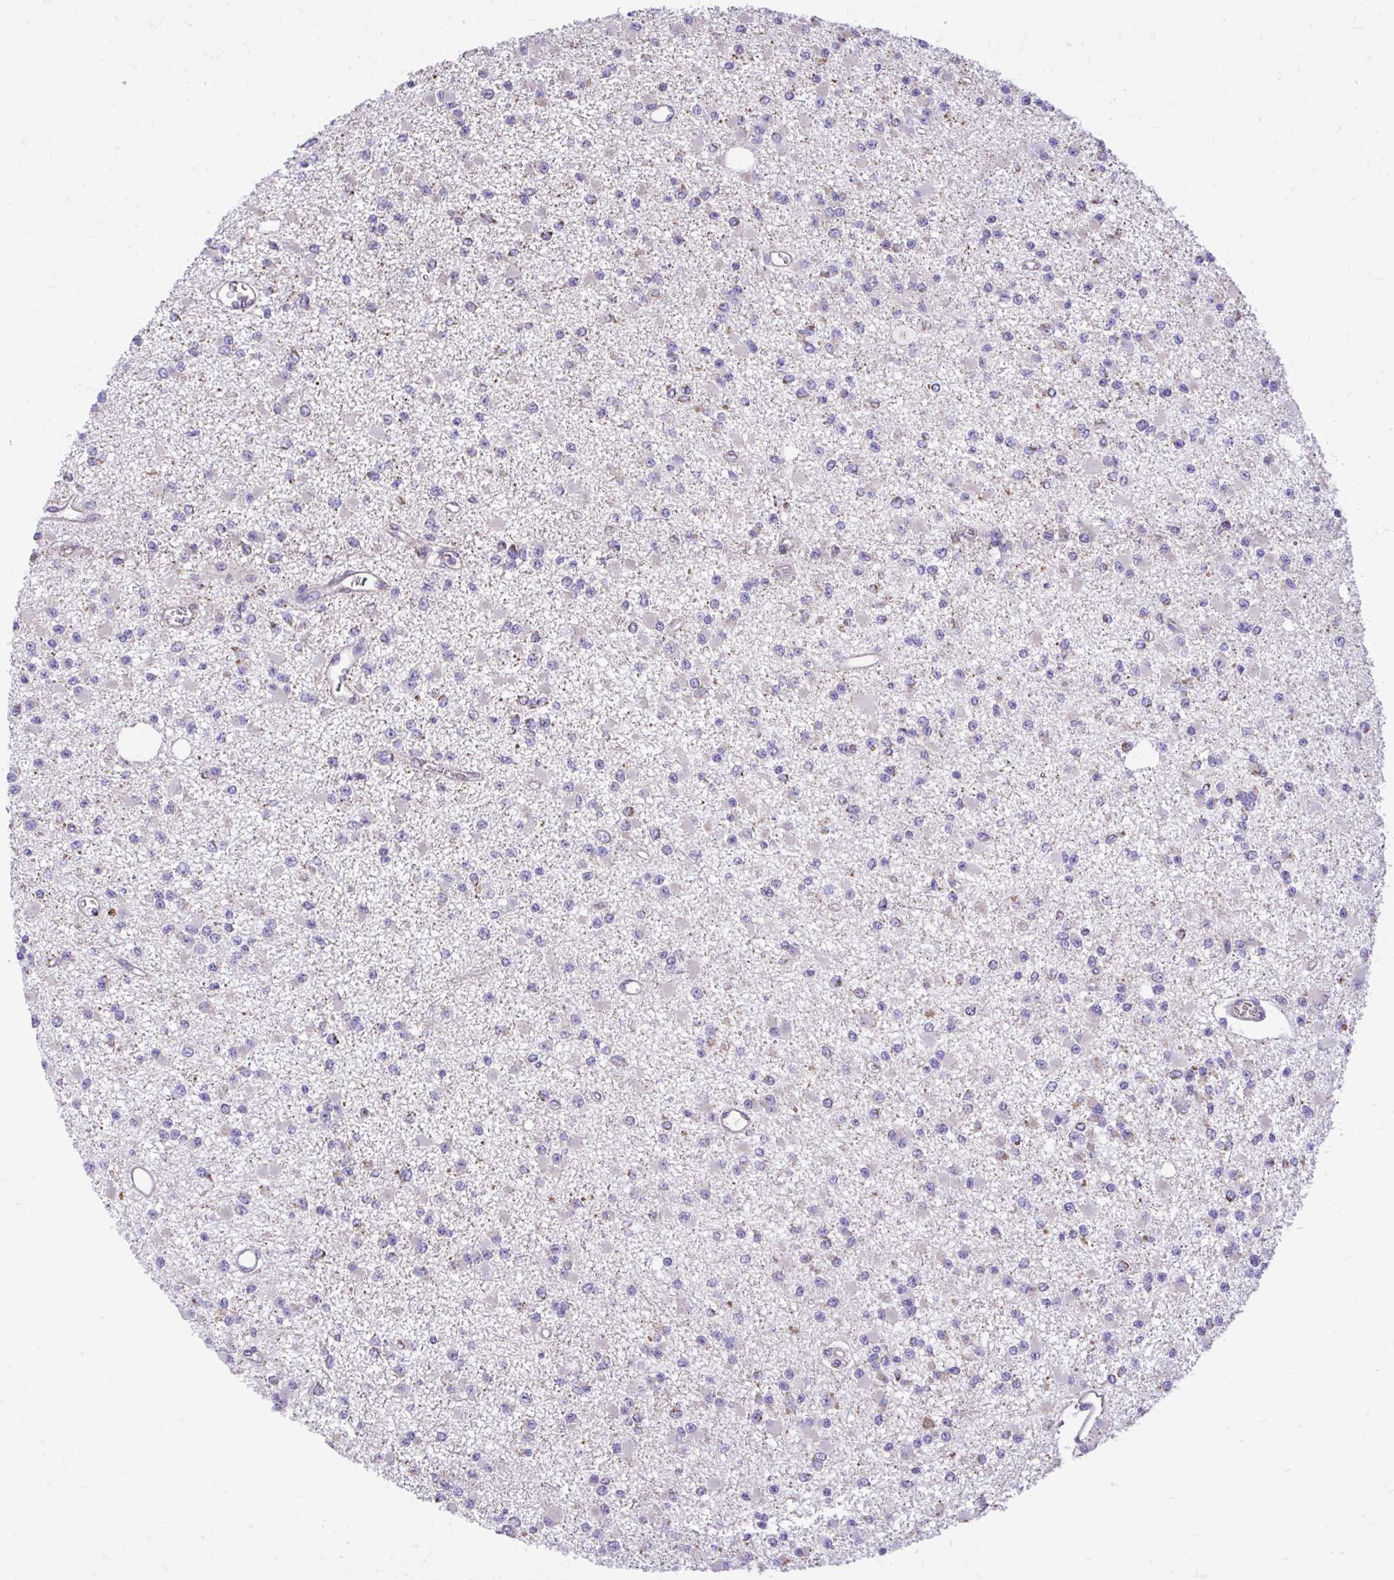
{"staining": {"intensity": "negative", "quantity": "none", "location": "none"}, "tissue": "glioma", "cell_type": "Tumor cells", "image_type": "cancer", "snomed": [{"axis": "morphology", "description": "Glioma, malignant, Low grade"}, {"axis": "topography", "description": "Brain"}], "caption": "There is no significant expression in tumor cells of glioma.", "gene": "ATP13A2", "patient": {"sex": "female", "age": 22}}